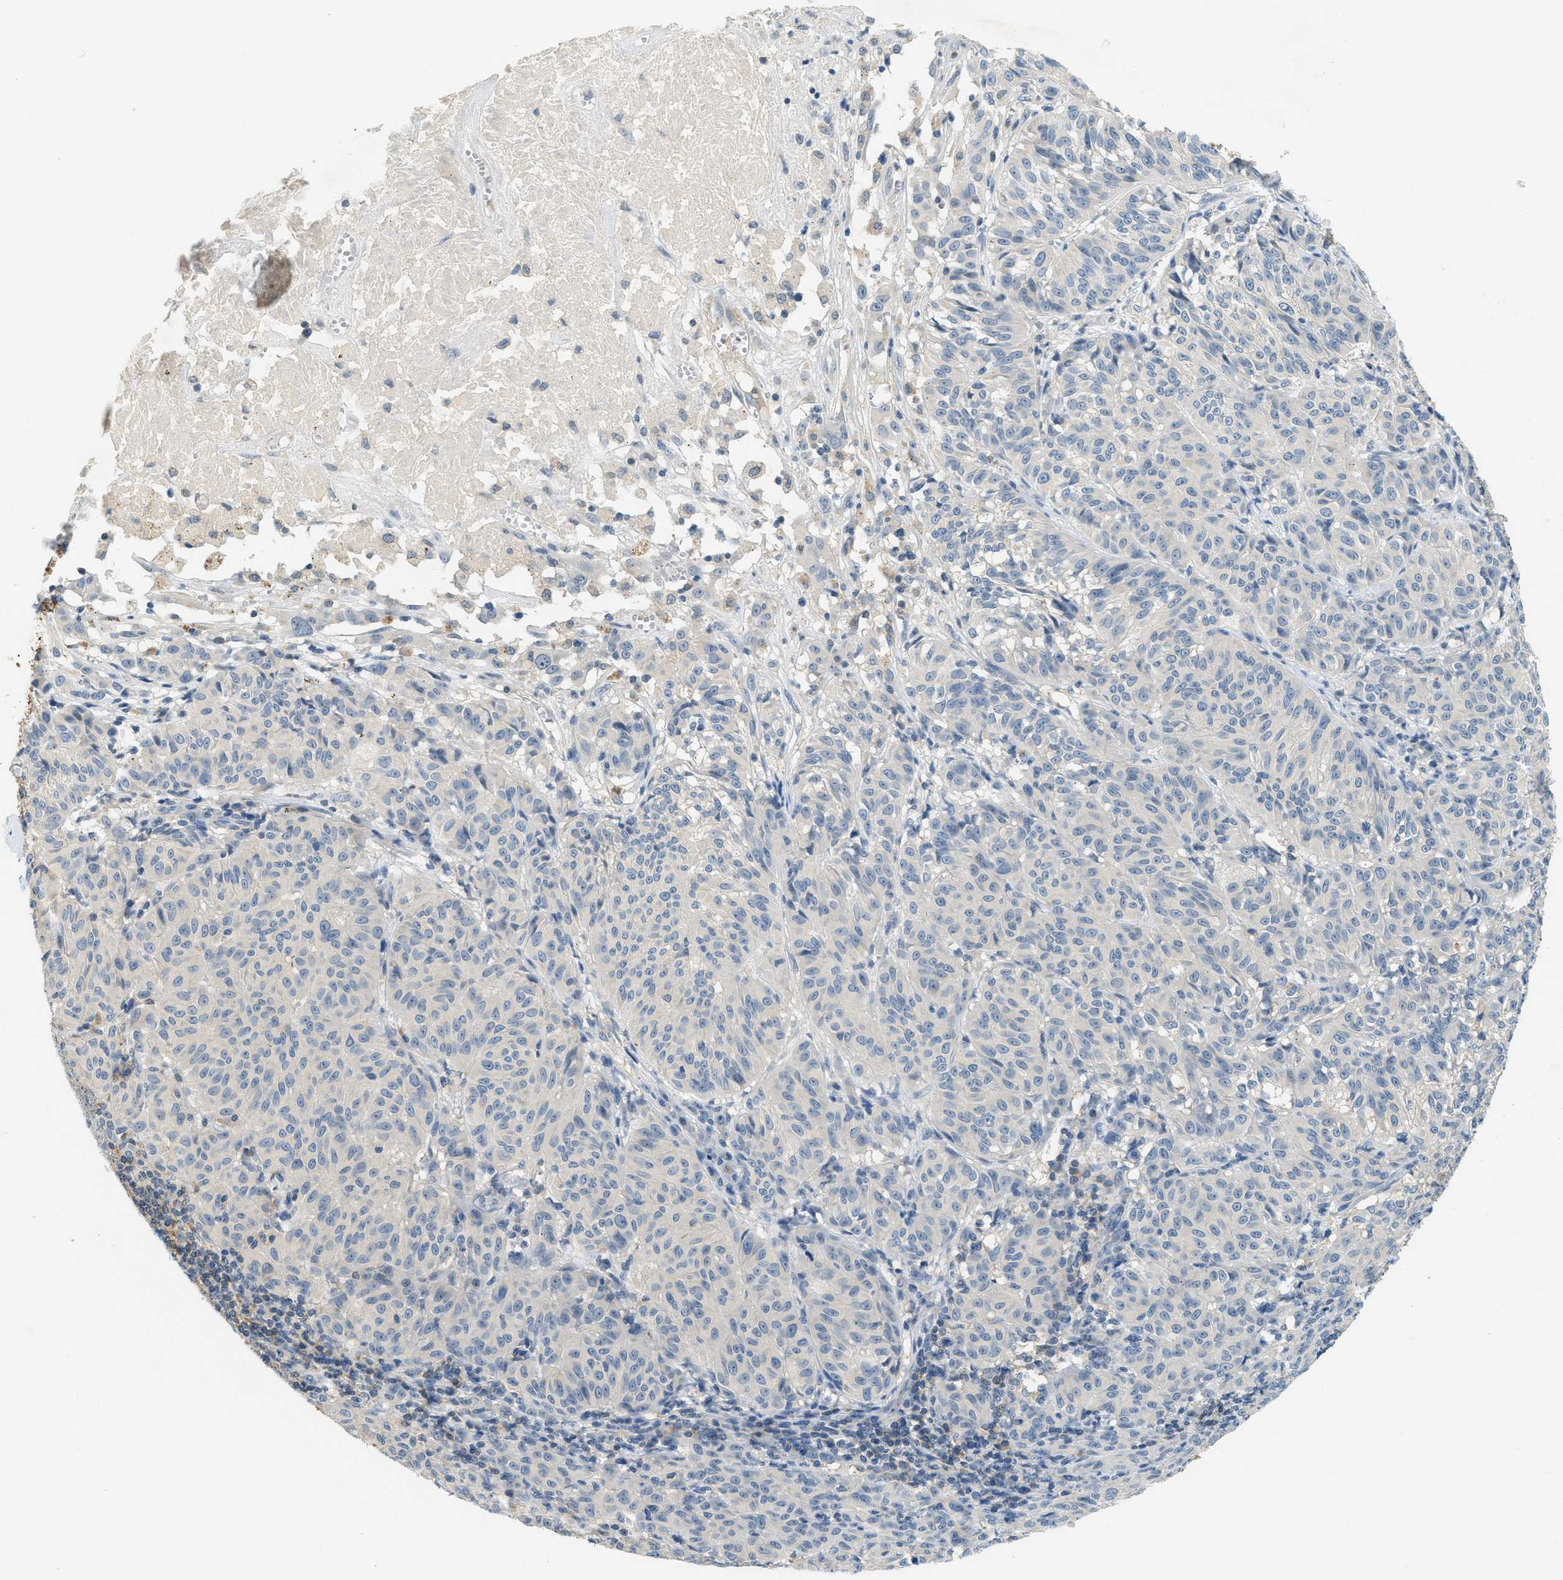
{"staining": {"intensity": "negative", "quantity": "none", "location": "none"}, "tissue": "melanoma", "cell_type": "Tumor cells", "image_type": "cancer", "snomed": [{"axis": "morphology", "description": "Malignant melanoma, NOS"}, {"axis": "topography", "description": "Skin"}], "caption": "This is an immunohistochemistry (IHC) photomicrograph of human melanoma. There is no staining in tumor cells.", "gene": "RASGRP2", "patient": {"sex": "female", "age": 72}}